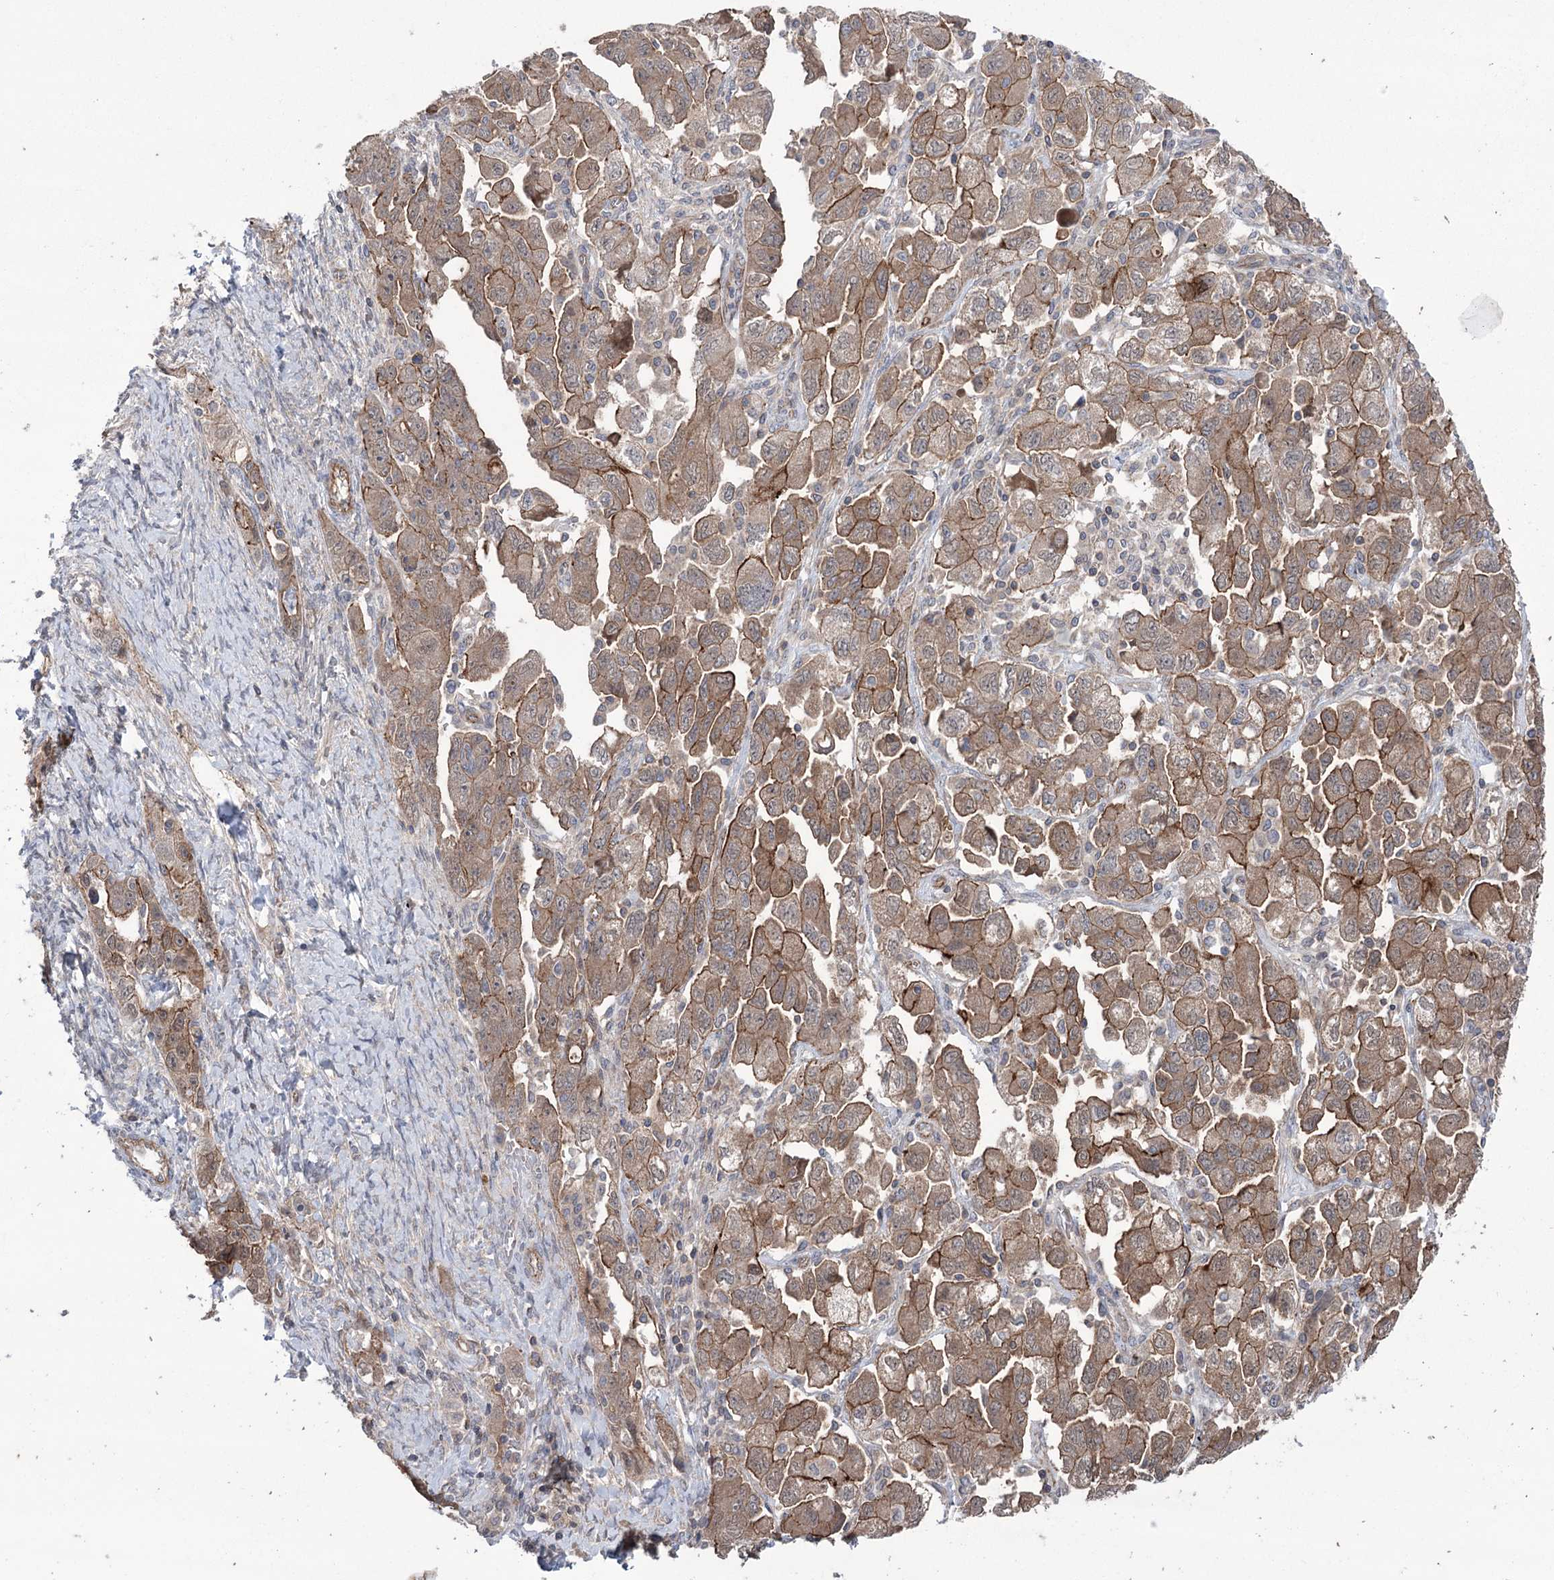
{"staining": {"intensity": "moderate", "quantity": ">75%", "location": "cytoplasmic/membranous"}, "tissue": "ovarian cancer", "cell_type": "Tumor cells", "image_type": "cancer", "snomed": [{"axis": "morphology", "description": "Carcinoma, NOS"}, {"axis": "morphology", "description": "Cystadenocarcinoma, serous, NOS"}, {"axis": "topography", "description": "Ovary"}], "caption": "Moderate cytoplasmic/membranous positivity for a protein is appreciated in approximately >75% of tumor cells of ovarian serous cystadenocarcinoma using IHC.", "gene": "TRIM71", "patient": {"sex": "female", "age": 69}}